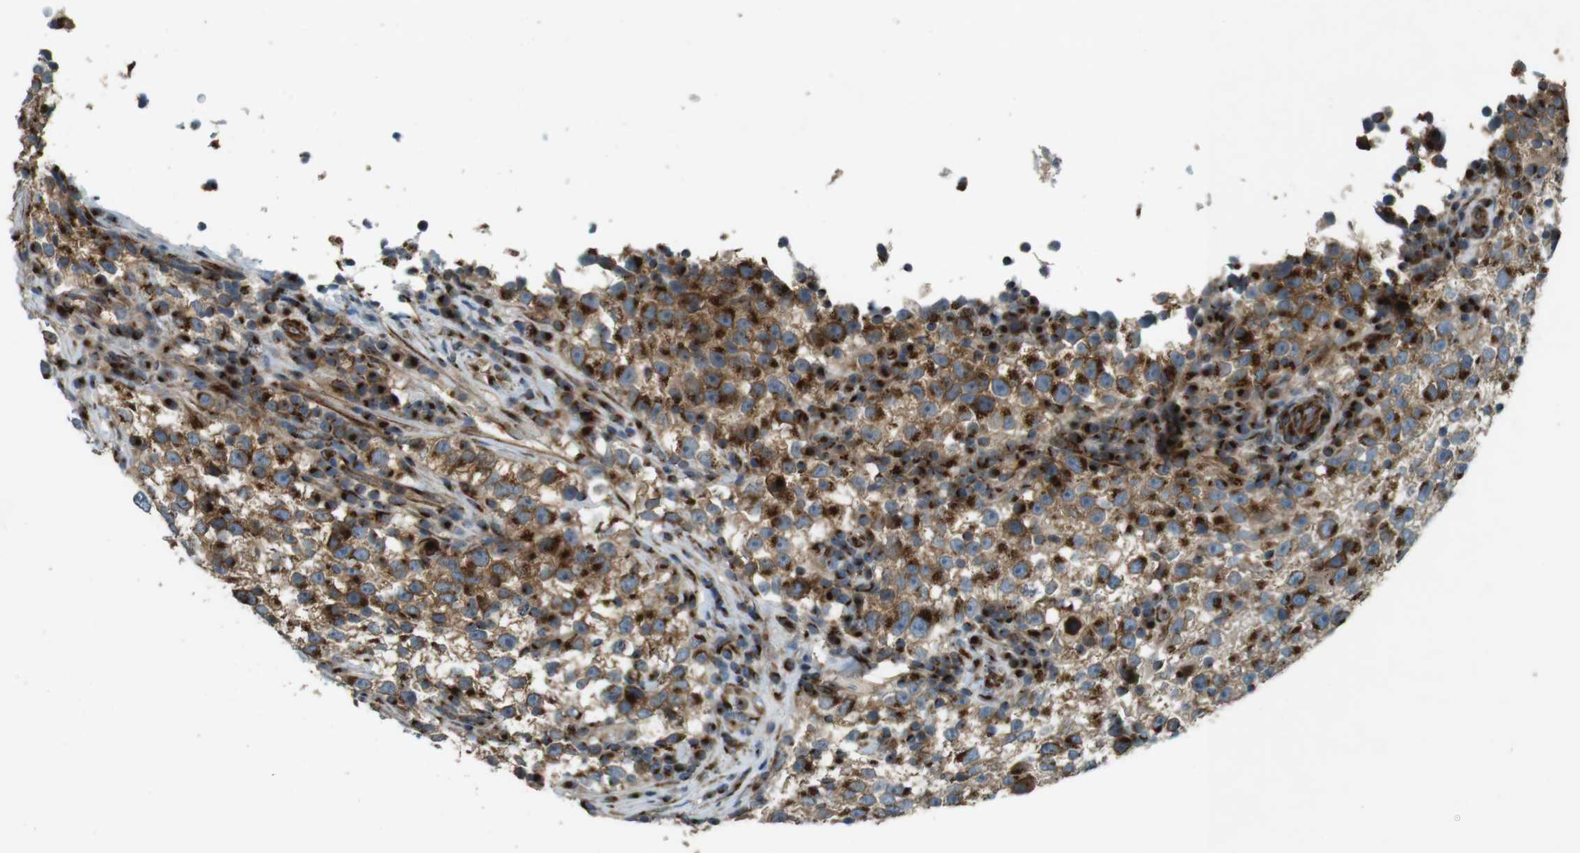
{"staining": {"intensity": "strong", "quantity": ">75%", "location": "cytoplasmic/membranous"}, "tissue": "testis cancer", "cell_type": "Tumor cells", "image_type": "cancer", "snomed": [{"axis": "morphology", "description": "Seminoma, NOS"}, {"axis": "topography", "description": "Testis"}], "caption": "The immunohistochemical stain highlights strong cytoplasmic/membranous positivity in tumor cells of testis cancer tissue. (DAB (3,3'-diaminobenzidine) IHC with brightfield microscopy, high magnification).", "gene": "TMEM115", "patient": {"sex": "male", "age": 22}}